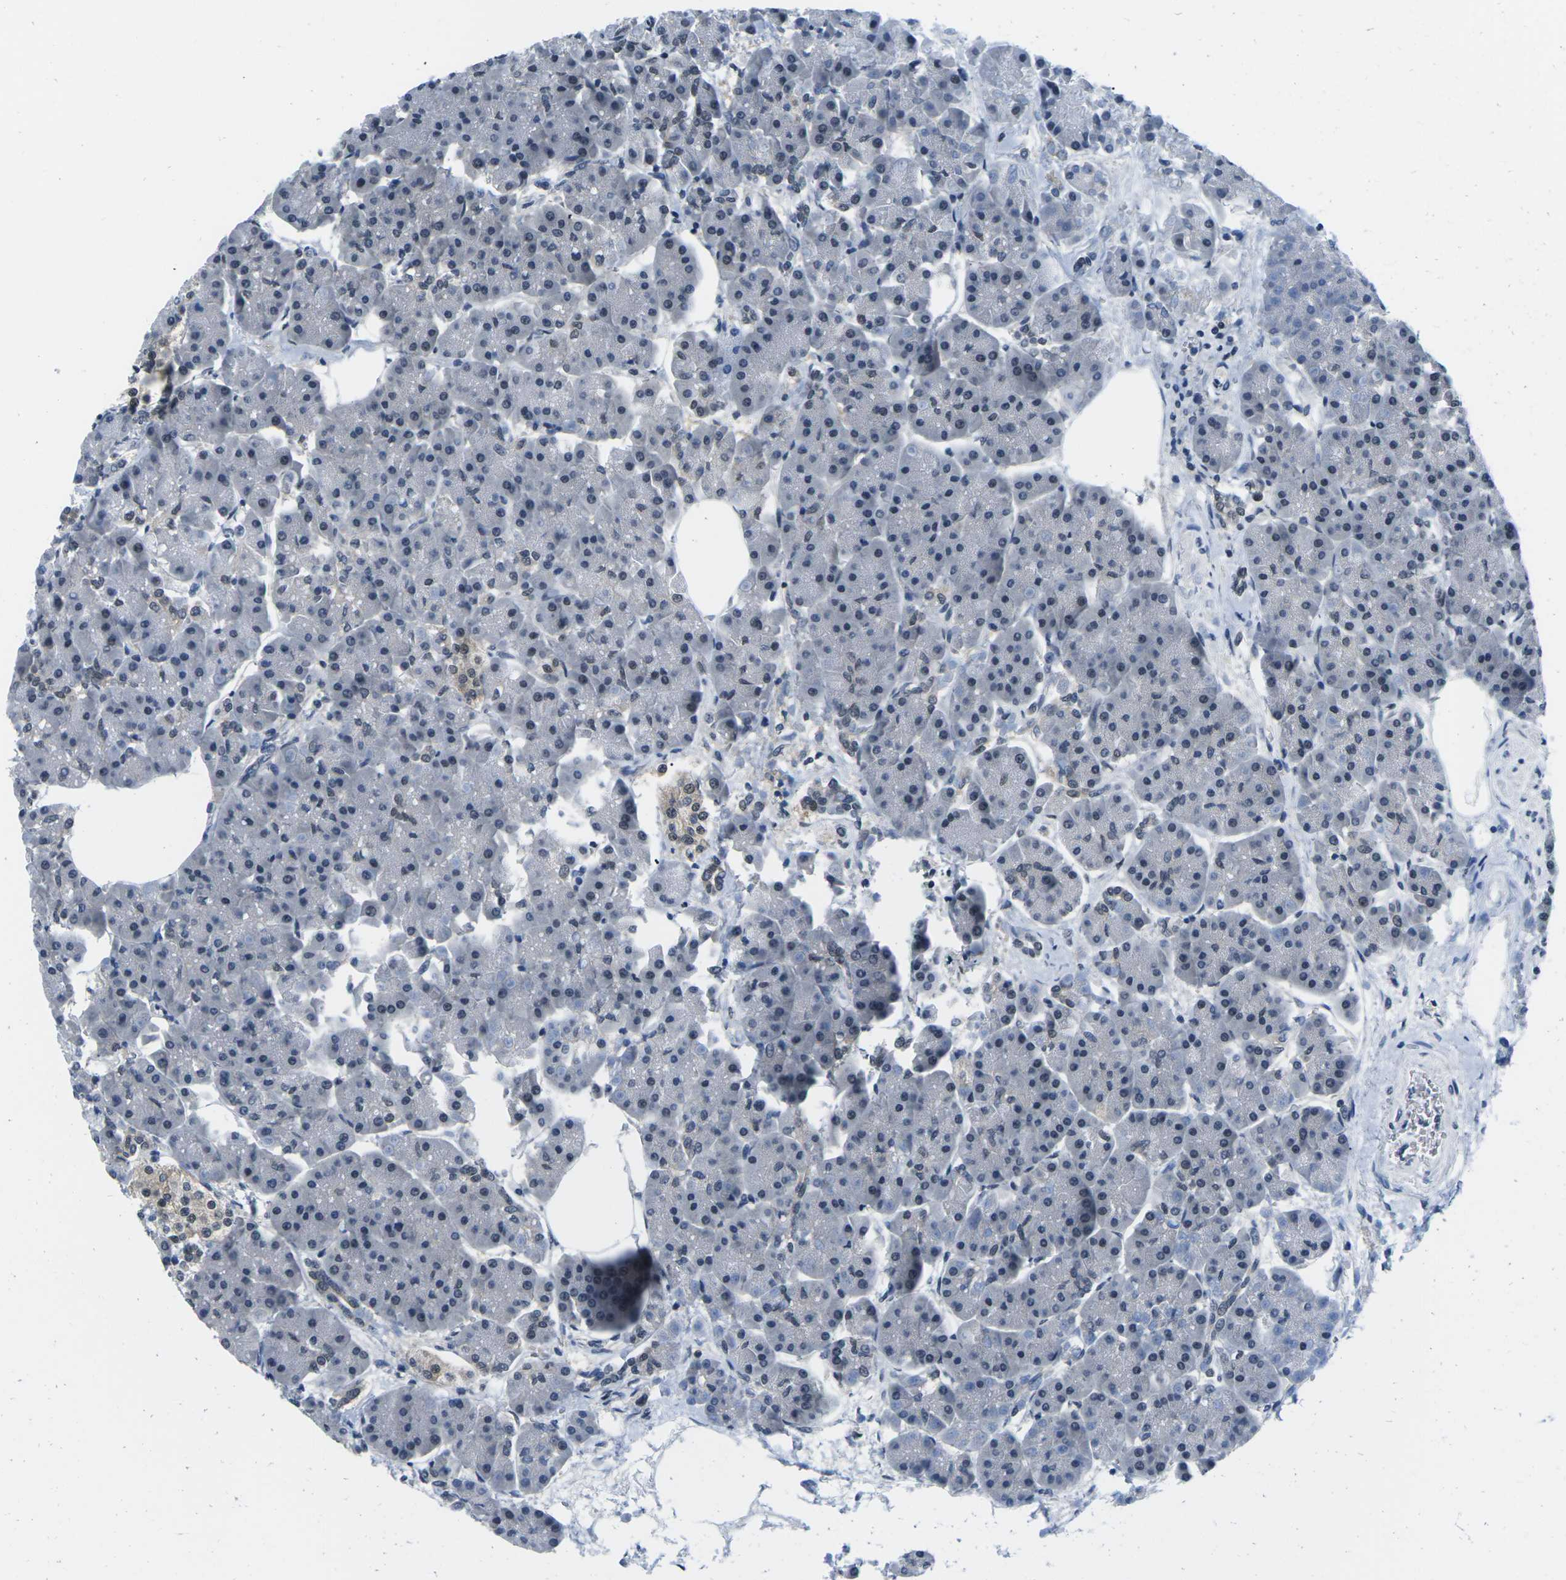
{"staining": {"intensity": "moderate", "quantity": "<25%", "location": "nuclear"}, "tissue": "pancreas", "cell_type": "Exocrine glandular cells", "image_type": "normal", "snomed": [{"axis": "morphology", "description": "Normal tissue, NOS"}, {"axis": "topography", "description": "Pancreas"}], "caption": "A histopathology image of human pancreas stained for a protein demonstrates moderate nuclear brown staining in exocrine glandular cells.", "gene": "UBA7", "patient": {"sex": "female", "age": 70}}